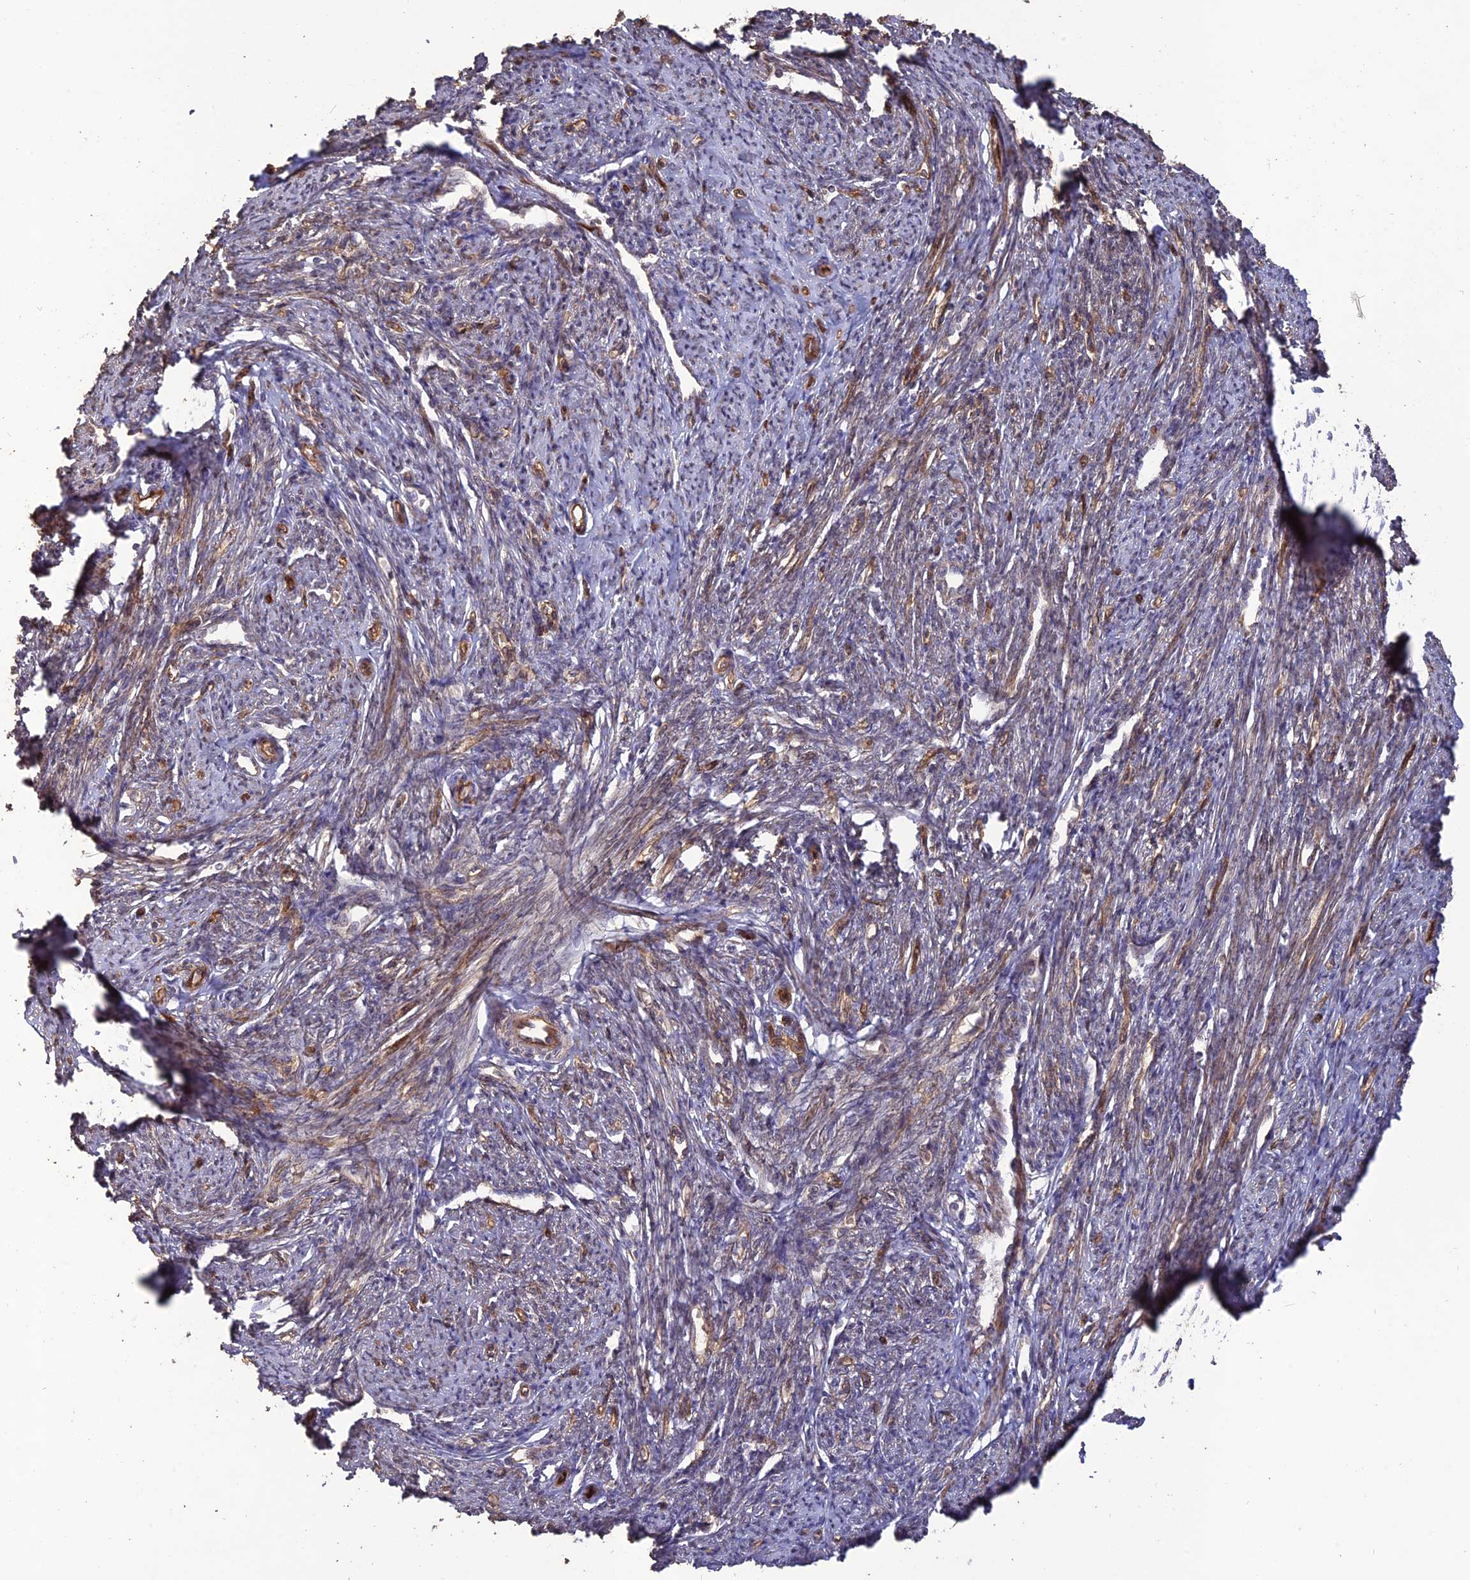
{"staining": {"intensity": "strong", "quantity": "25%-75%", "location": "cytoplasmic/membranous"}, "tissue": "smooth muscle", "cell_type": "Smooth muscle cells", "image_type": "normal", "snomed": [{"axis": "morphology", "description": "Normal tissue, NOS"}, {"axis": "topography", "description": "Smooth muscle"}, {"axis": "topography", "description": "Uterus"}], "caption": "Immunohistochemistry of unremarkable human smooth muscle shows high levels of strong cytoplasmic/membranous expression in about 25%-75% of smooth muscle cells.", "gene": "LAYN", "patient": {"sex": "female", "age": 59}}